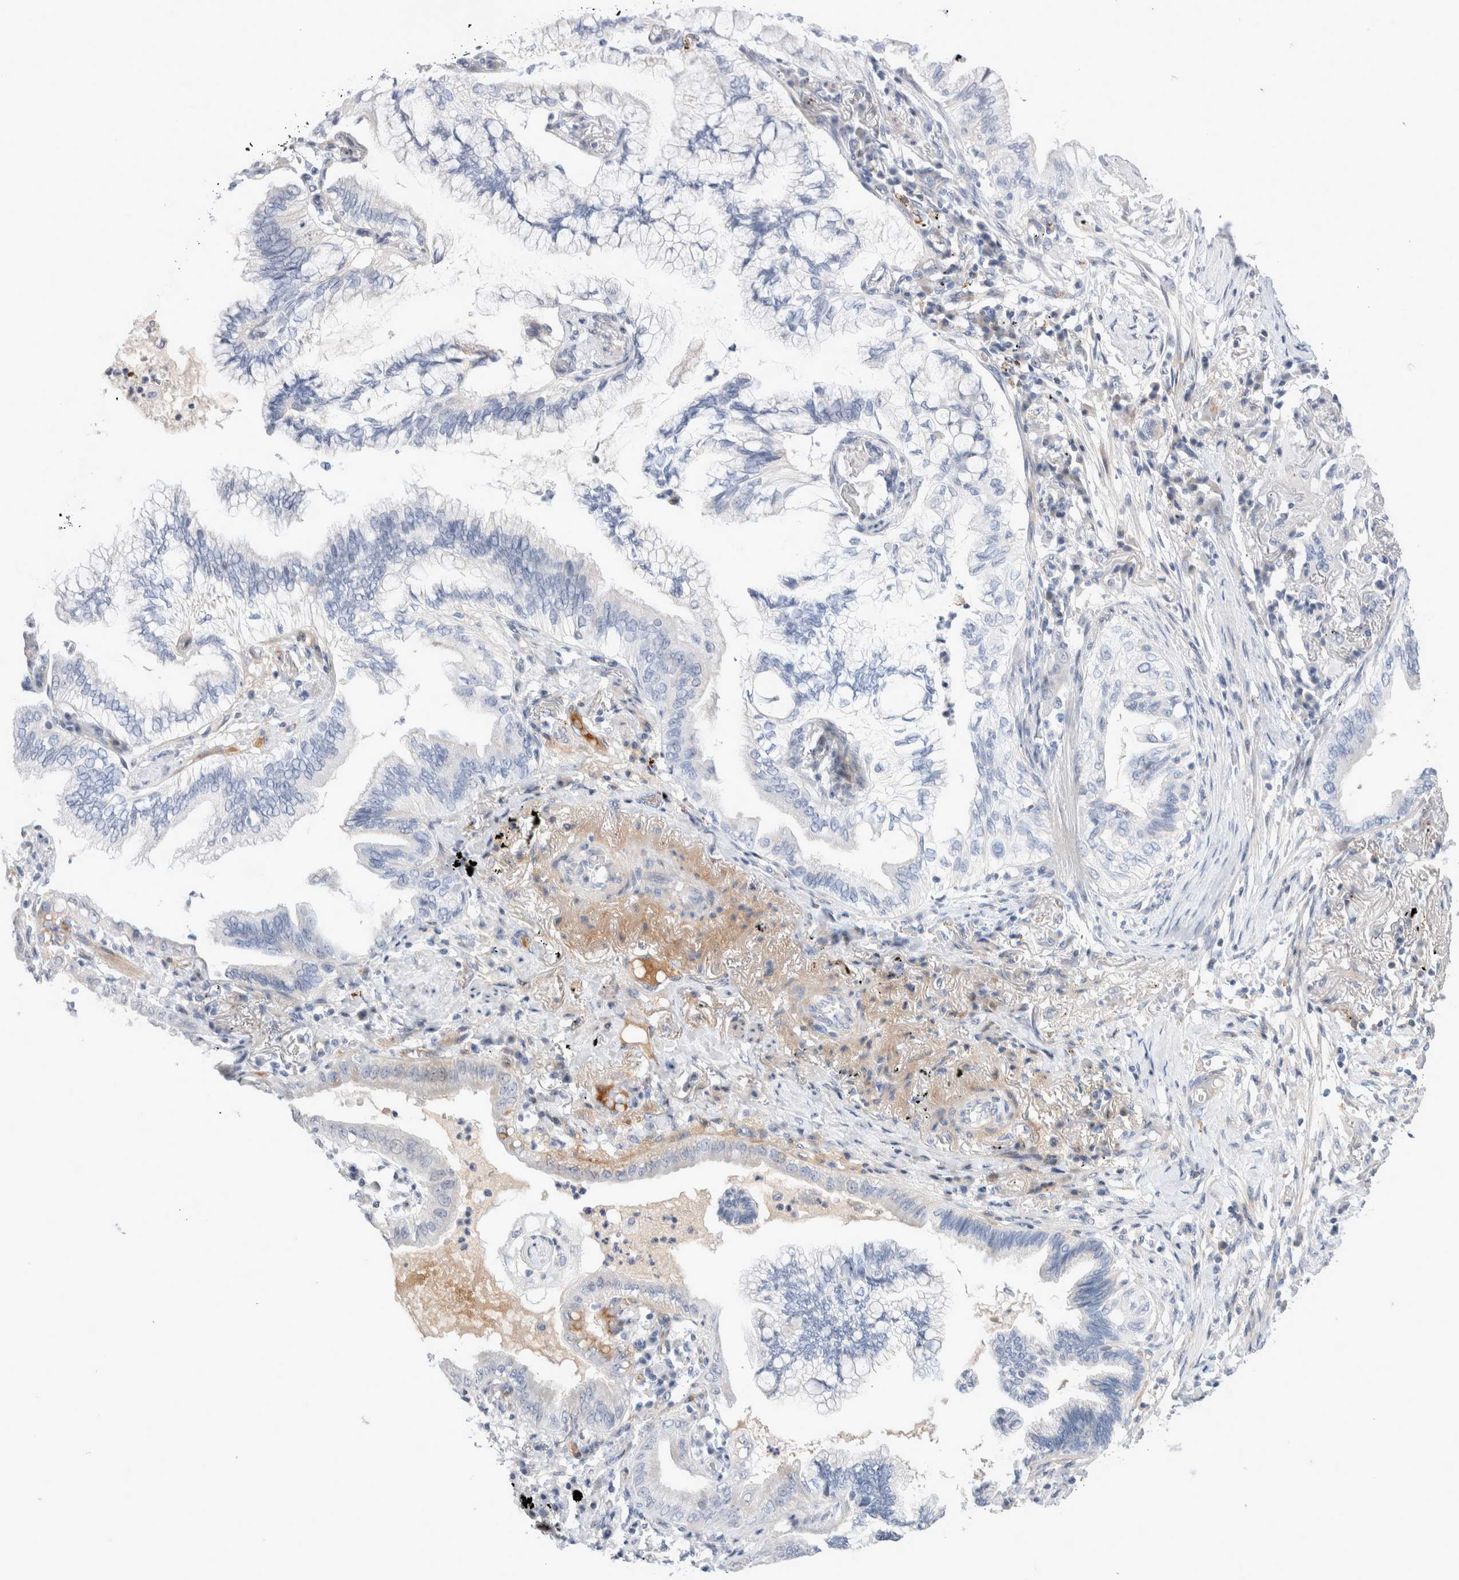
{"staining": {"intensity": "negative", "quantity": "none", "location": "none"}, "tissue": "lung cancer", "cell_type": "Tumor cells", "image_type": "cancer", "snomed": [{"axis": "morphology", "description": "Adenocarcinoma, NOS"}, {"axis": "topography", "description": "Lung"}], "caption": "The IHC photomicrograph has no significant staining in tumor cells of adenocarcinoma (lung) tissue. (DAB immunohistochemistry with hematoxylin counter stain).", "gene": "ECHDC2", "patient": {"sex": "female", "age": 70}}